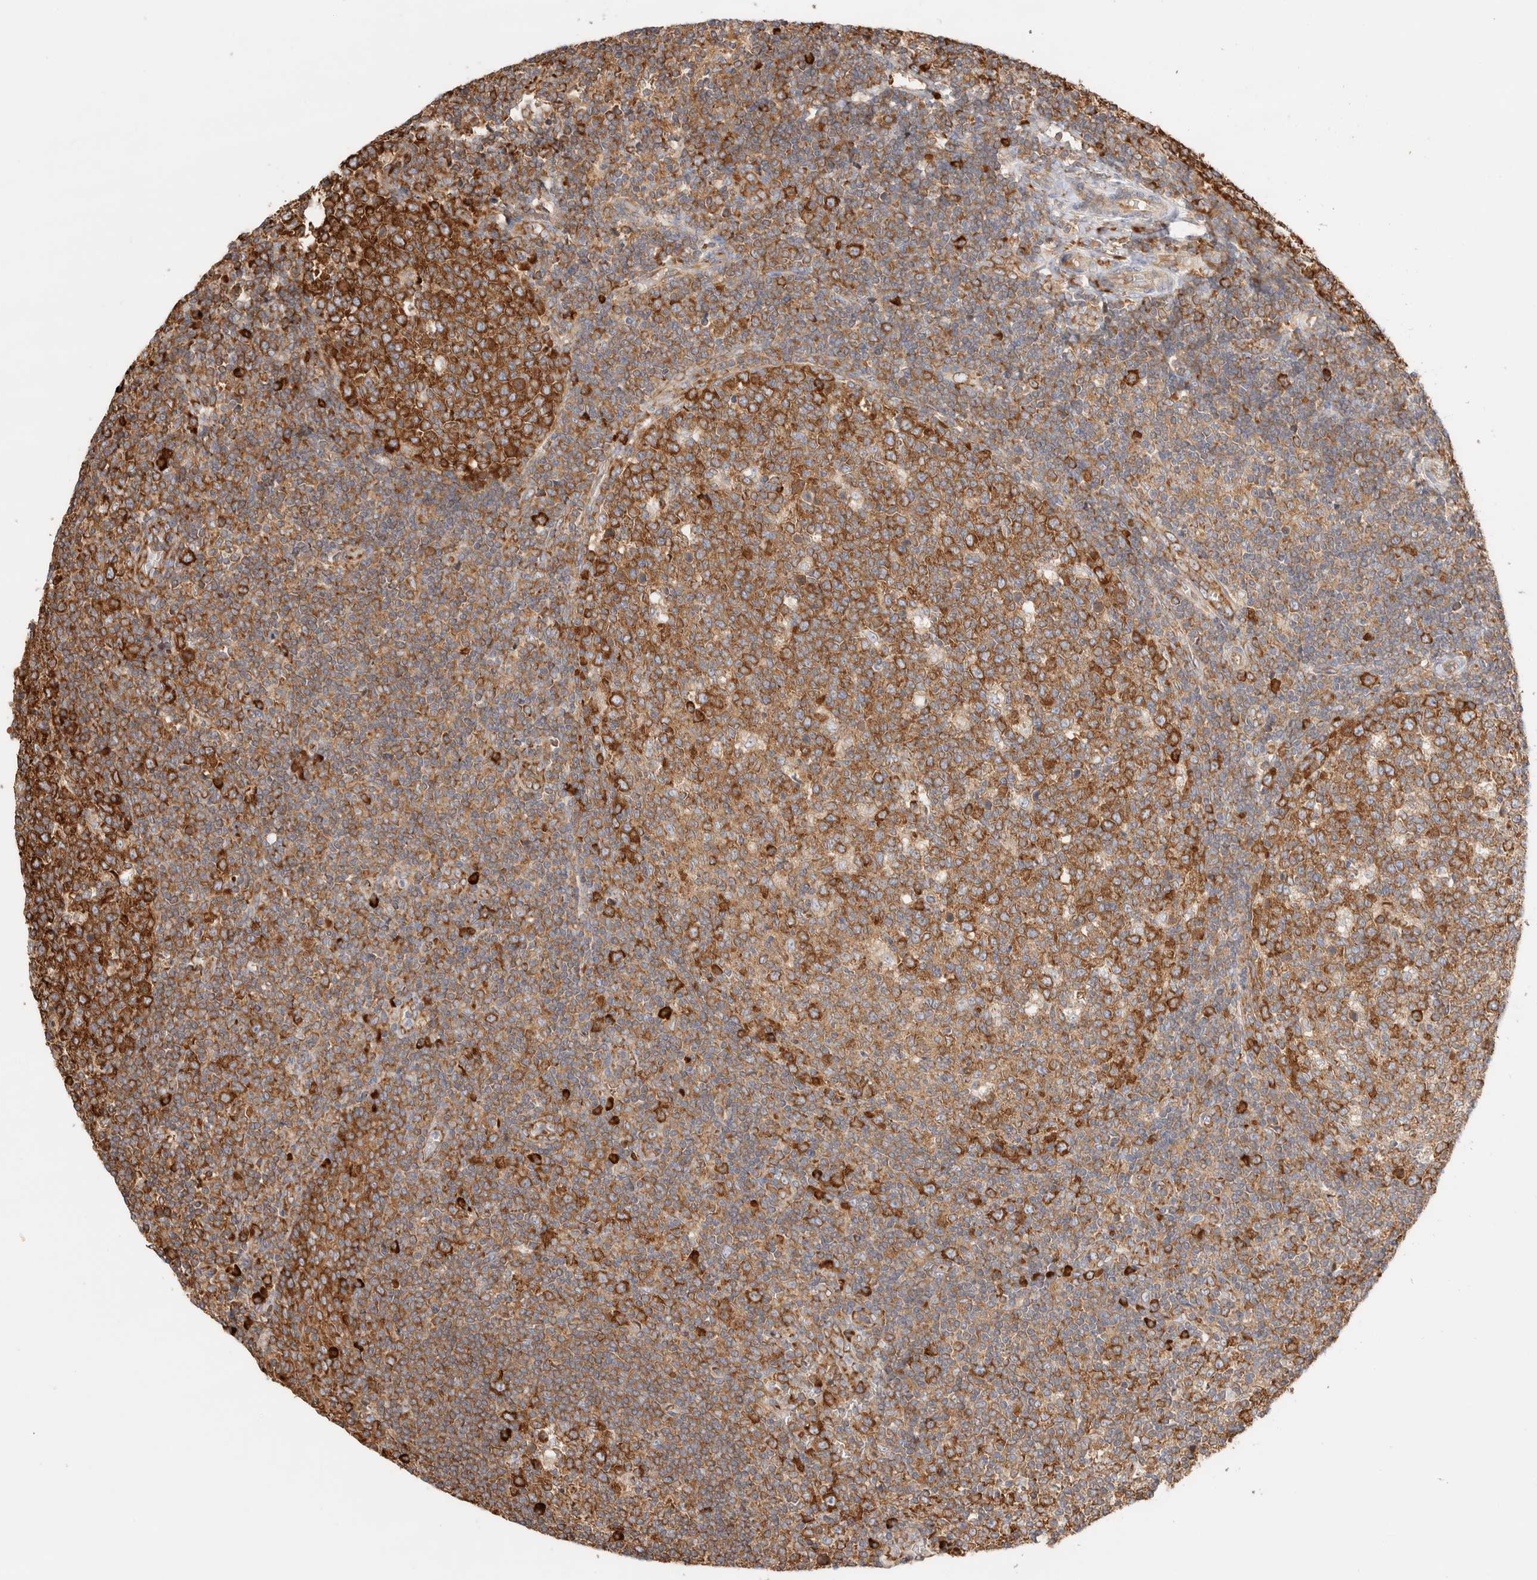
{"staining": {"intensity": "strong", "quantity": ">75%", "location": "cytoplasmic/membranous"}, "tissue": "tonsil", "cell_type": "Germinal center cells", "image_type": "normal", "snomed": [{"axis": "morphology", "description": "Normal tissue, NOS"}, {"axis": "topography", "description": "Tonsil"}], "caption": "A brown stain highlights strong cytoplasmic/membranous positivity of a protein in germinal center cells of benign tonsil. The staining was performed using DAB to visualize the protein expression in brown, while the nuclei were stained in blue with hematoxylin (Magnification: 20x).", "gene": "ZC2HC1A", "patient": {"sex": "female", "age": 19}}